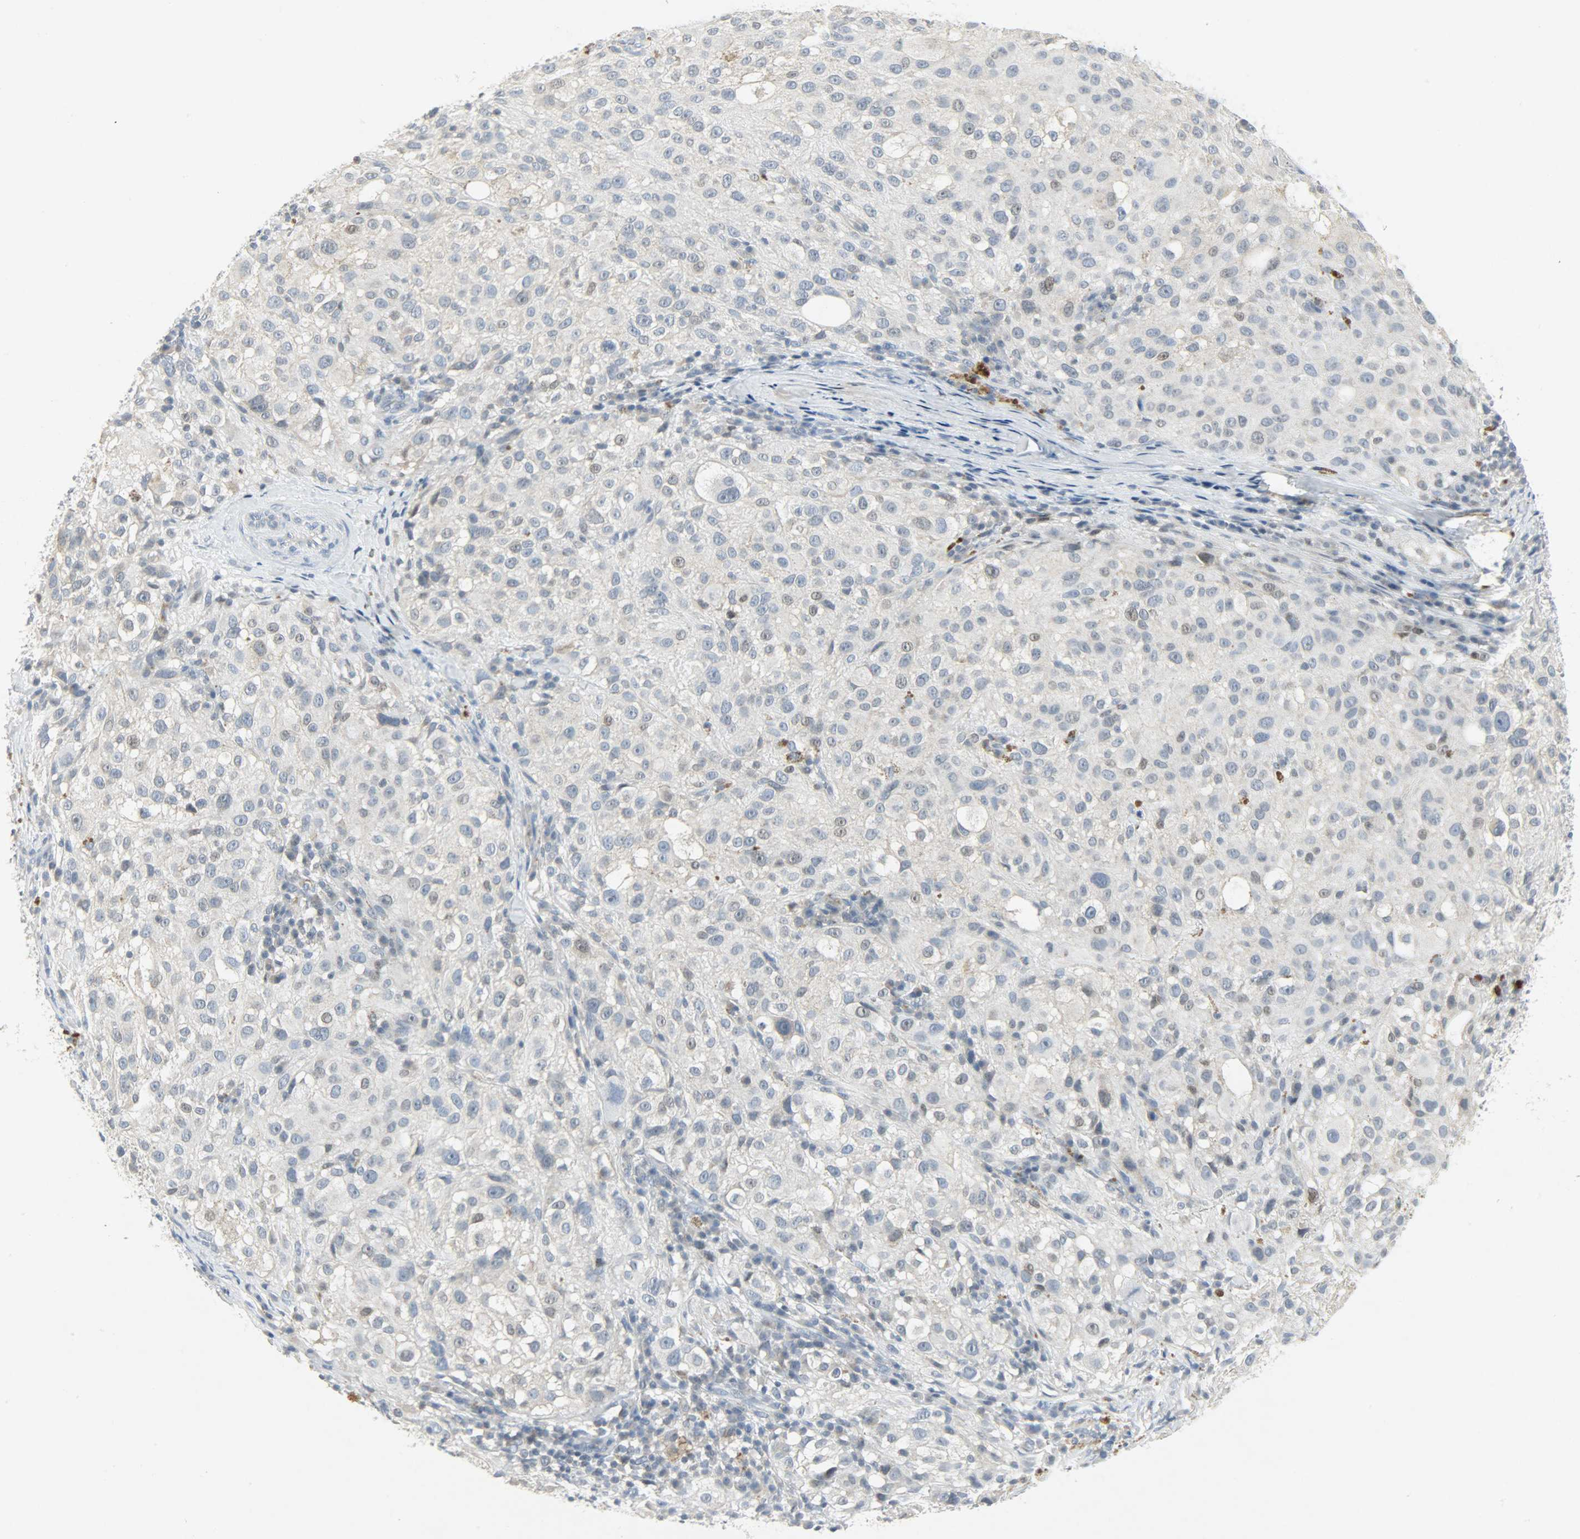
{"staining": {"intensity": "weak", "quantity": "<25%", "location": "cytoplasmic/membranous,nuclear"}, "tissue": "melanoma", "cell_type": "Tumor cells", "image_type": "cancer", "snomed": [{"axis": "morphology", "description": "Necrosis, NOS"}, {"axis": "morphology", "description": "Malignant melanoma, NOS"}, {"axis": "topography", "description": "Skin"}], "caption": "The image reveals no staining of tumor cells in melanoma.", "gene": "CAMK4", "patient": {"sex": "female", "age": 87}}